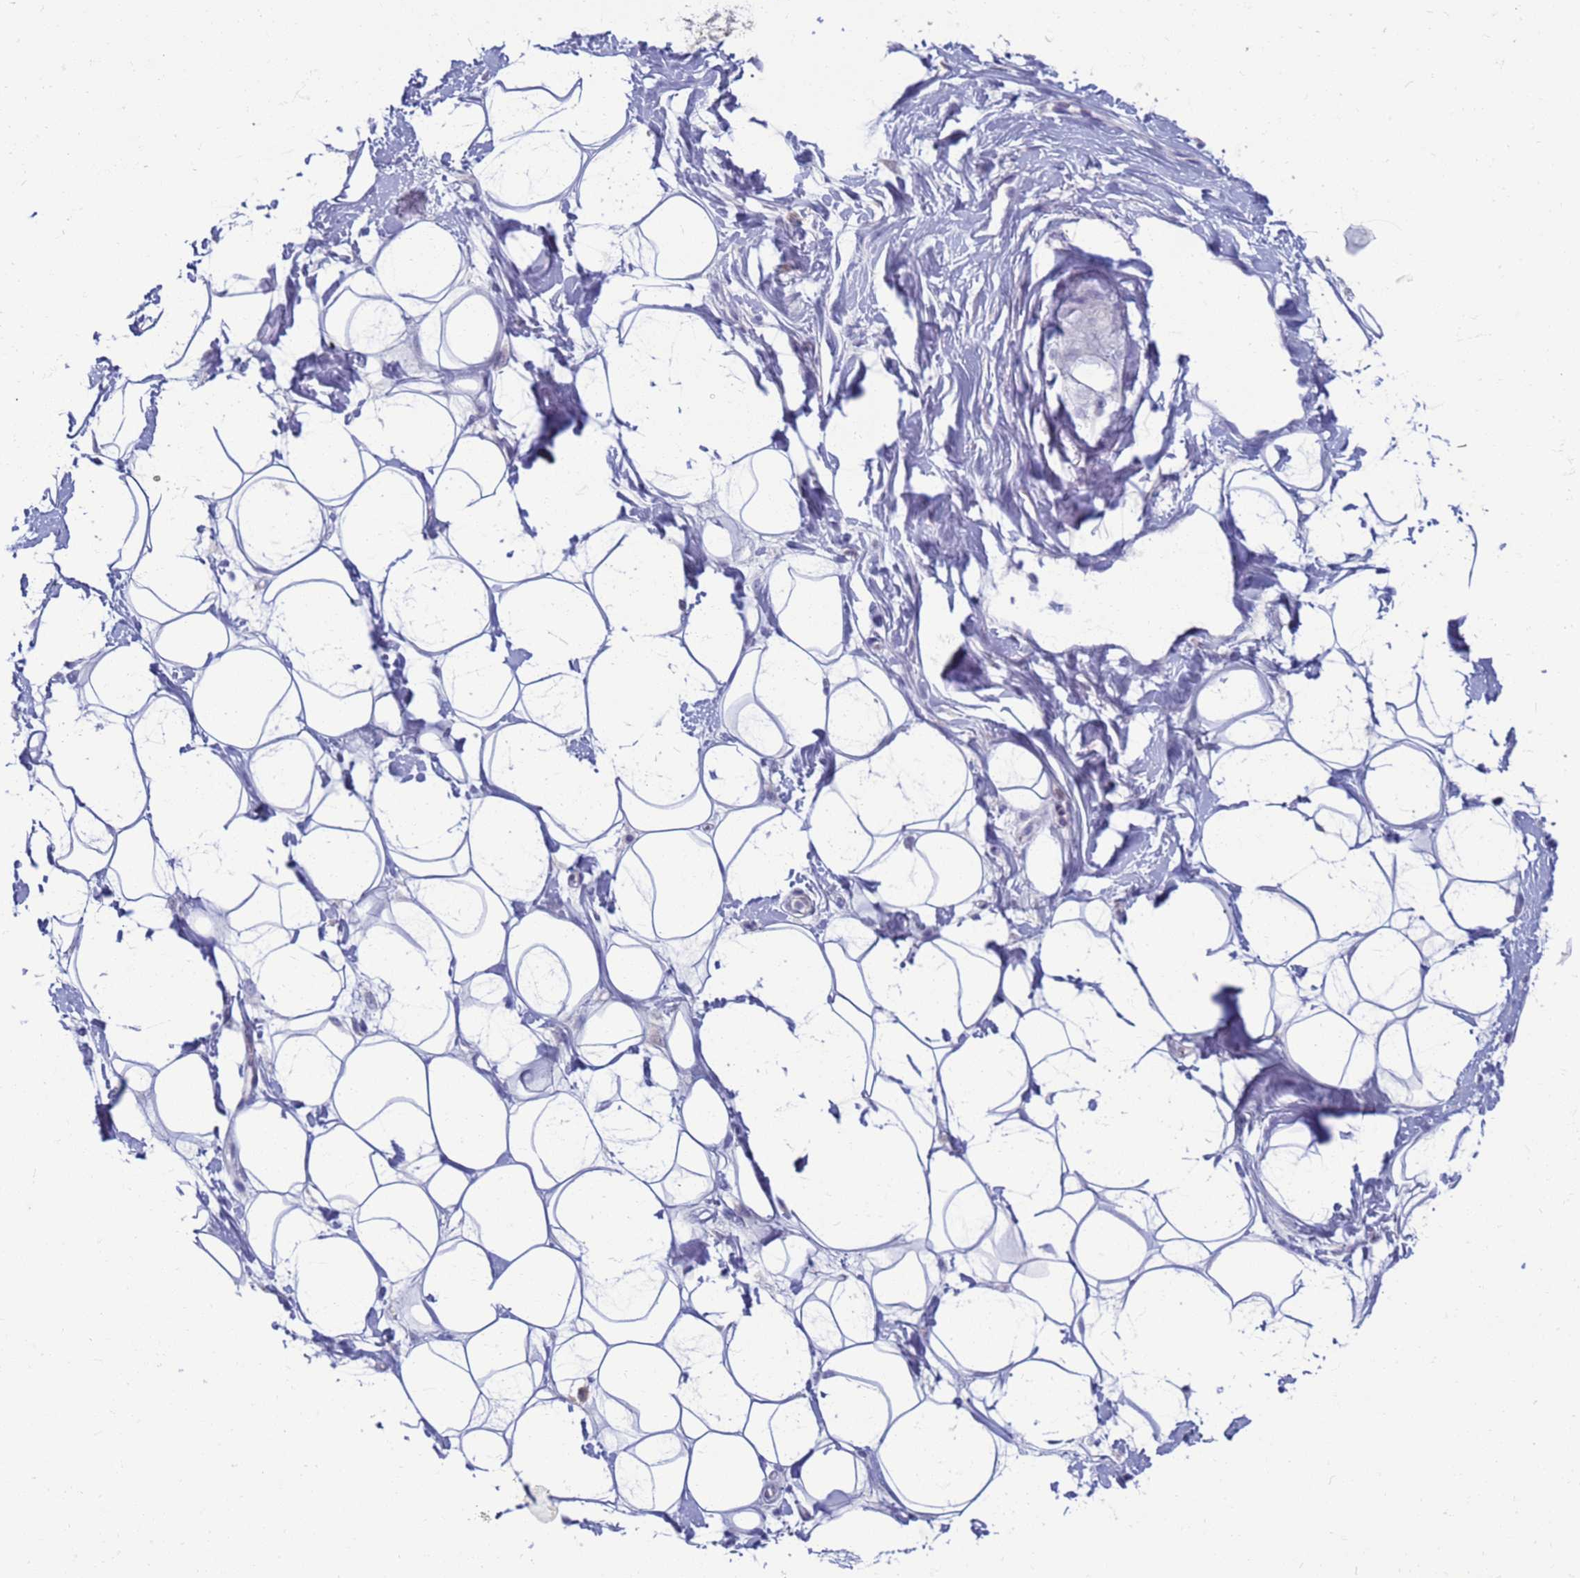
{"staining": {"intensity": "negative", "quantity": "none", "location": "none"}, "tissue": "adipose tissue", "cell_type": "Adipocytes", "image_type": "normal", "snomed": [{"axis": "morphology", "description": "Normal tissue, NOS"}, {"axis": "topography", "description": "Breast"}], "caption": "This is an IHC image of unremarkable human adipose tissue. There is no expression in adipocytes.", "gene": "CLCA2", "patient": {"sex": "female", "age": 26}}